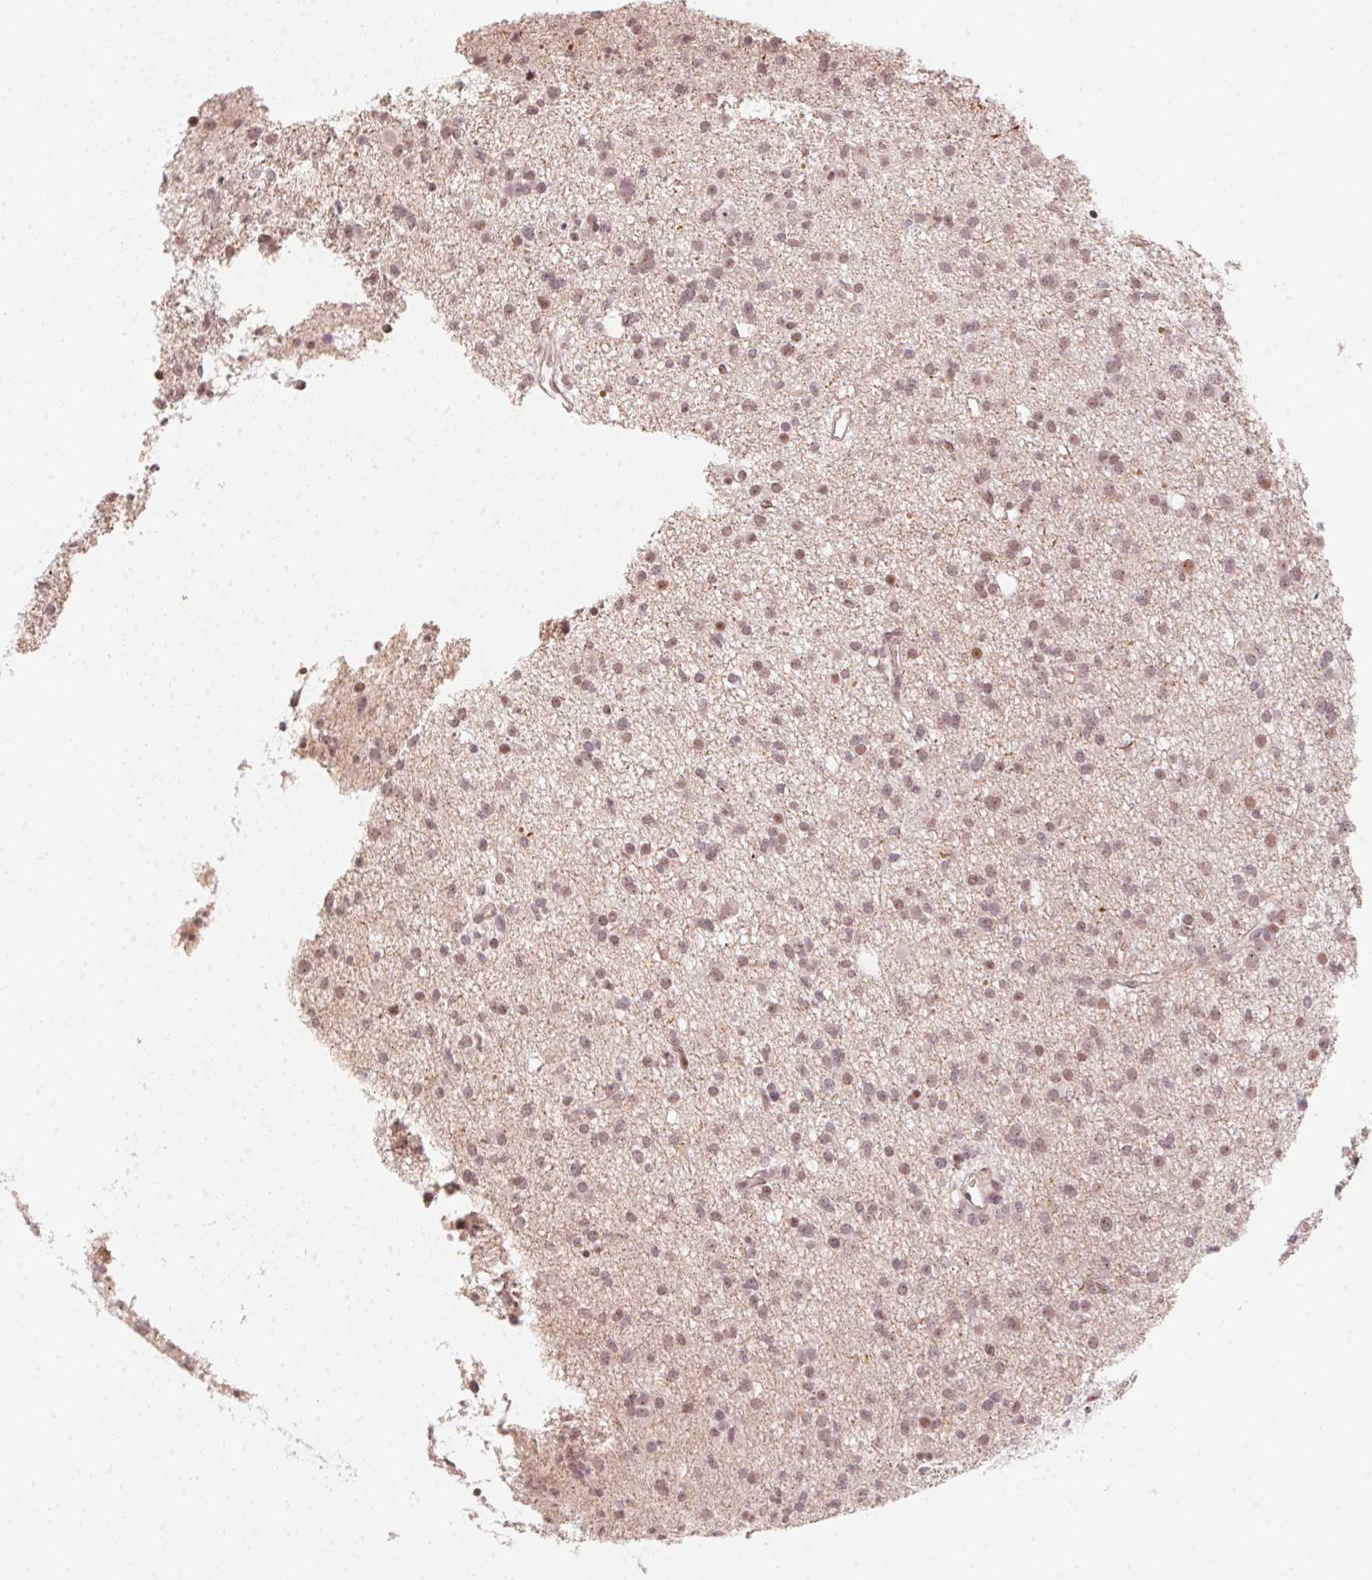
{"staining": {"intensity": "moderate", "quantity": ">75%", "location": "nuclear"}, "tissue": "glioma", "cell_type": "Tumor cells", "image_type": "cancer", "snomed": [{"axis": "morphology", "description": "Glioma, malignant, High grade"}, {"axis": "topography", "description": "Brain"}], "caption": "Immunohistochemical staining of malignant glioma (high-grade) shows medium levels of moderate nuclear positivity in approximately >75% of tumor cells. (Stains: DAB (3,3'-diaminobenzidine) in brown, nuclei in blue, Microscopy: brightfield microscopy at high magnification).", "gene": "KAT6A", "patient": {"sex": "male", "age": 23}}